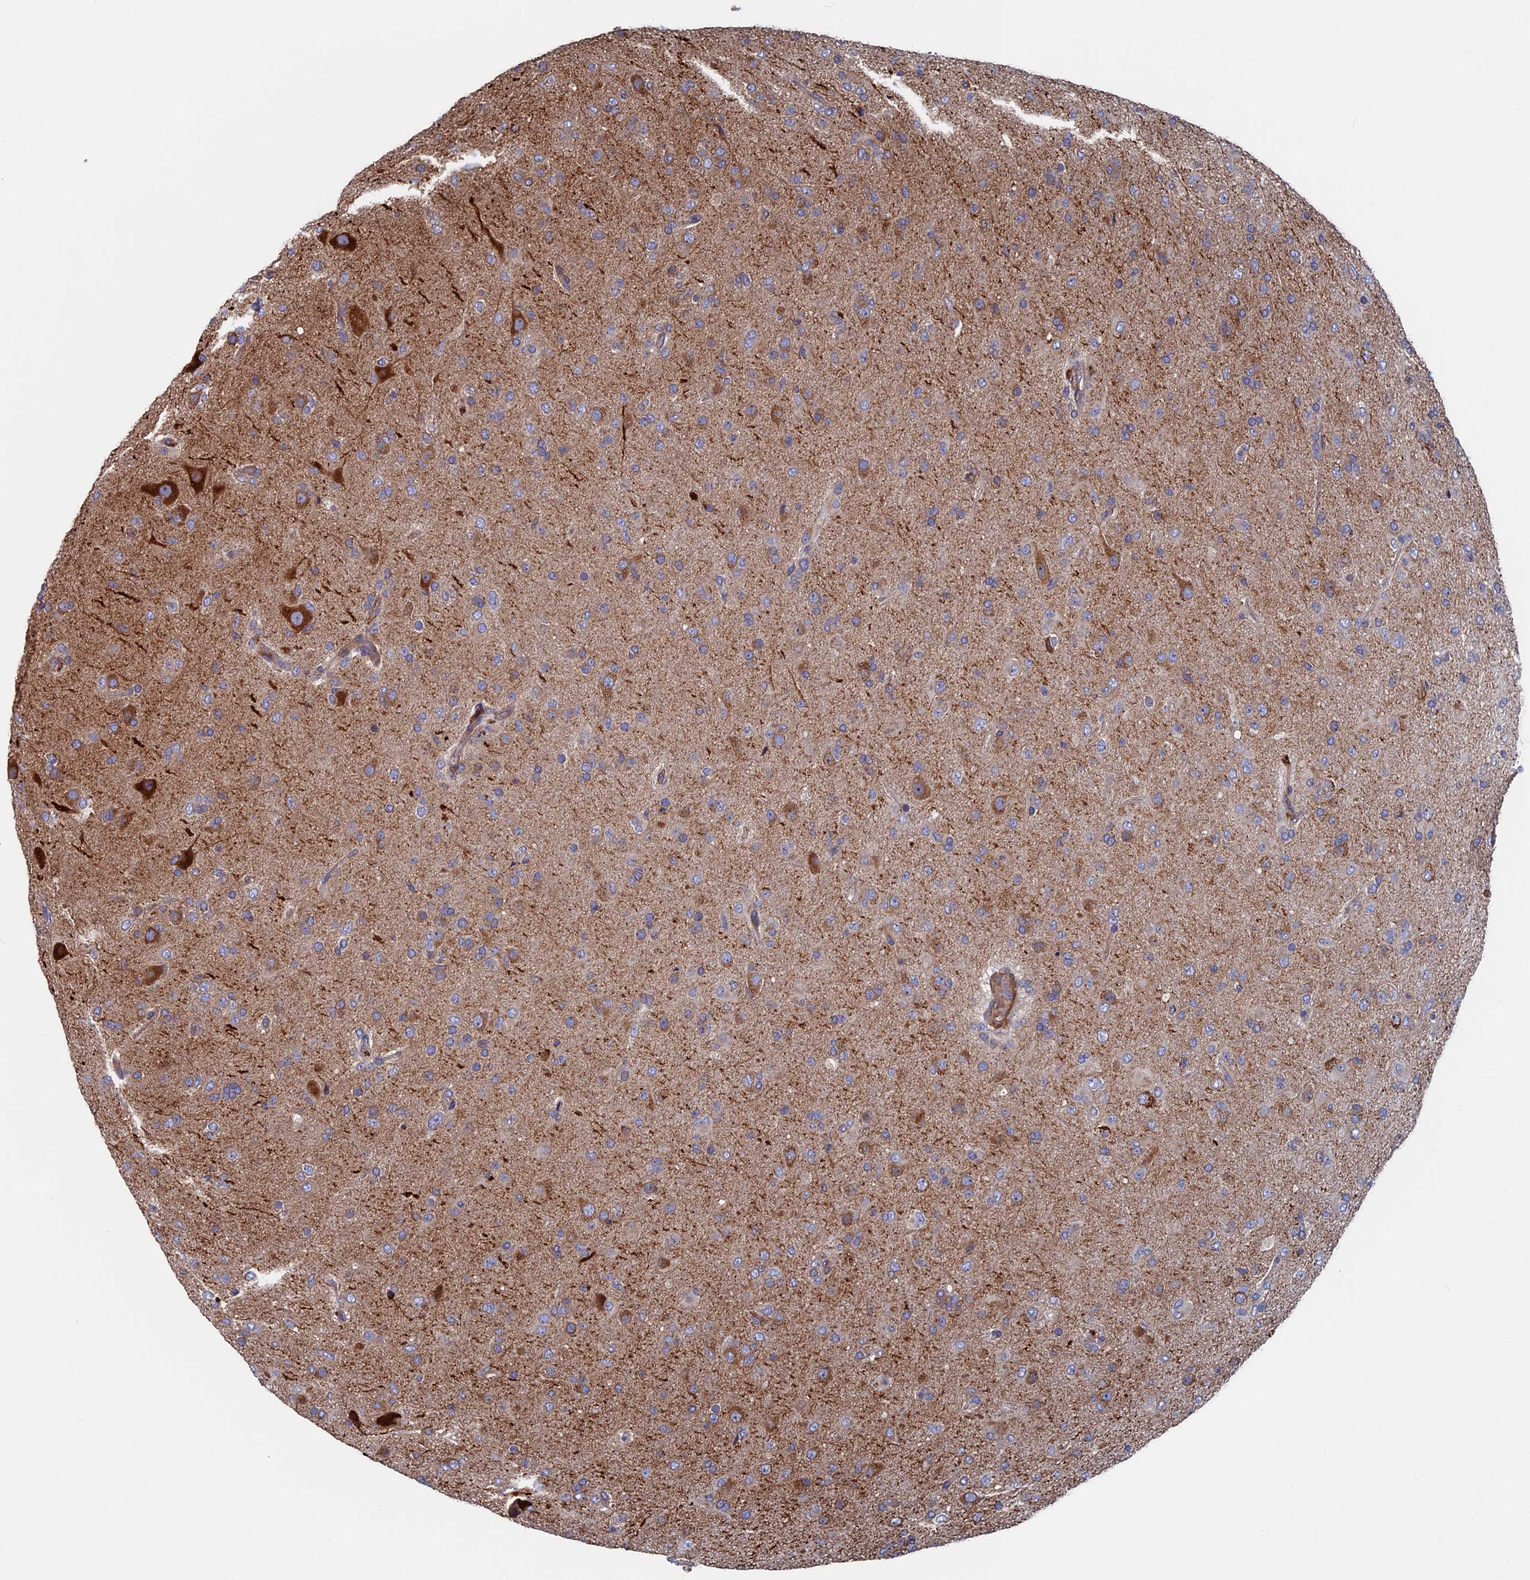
{"staining": {"intensity": "weak", "quantity": "<25%", "location": "cytoplasmic/membranous"}, "tissue": "glioma", "cell_type": "Tumor cells", "image_type": "cancer", "snomed": [{"axis": "morphology", "description": "Glioma, malignant, Low grade"}, {"axis": "topography", "description": "Brain"}], "caption": "Tumor cells show no significant protein positivity in glioma. The staining is performed using DAB brown chromogen with nuclei counter-stained in using hematoxylin.", "gene": "DNAJC3", "patient": {"sex": "male", "age": 65}}